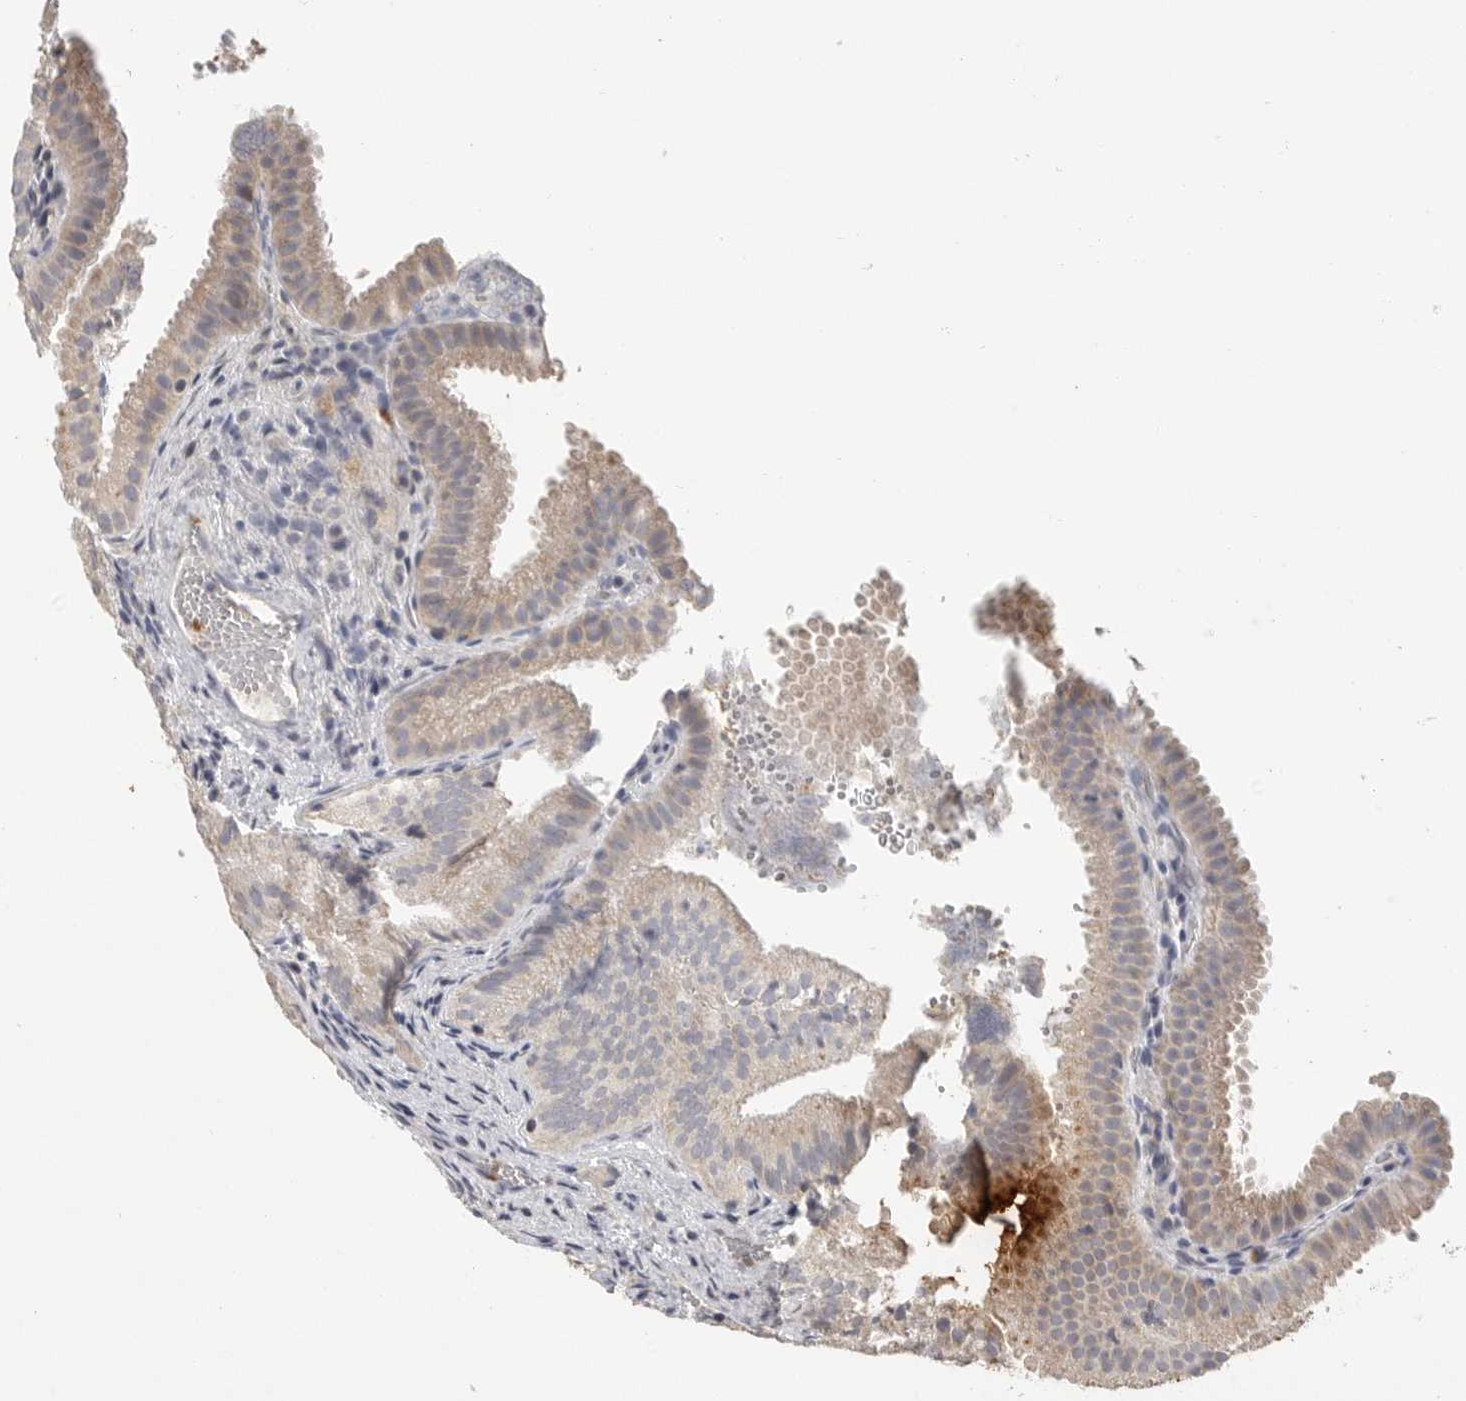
{"staining": {"intensity": "weak", "quantity": "<25%", "location": "cytoplasmic/membranous"}, "tissue": "gallbladder", "cell_type": "Glandular cells", "image_type": "normal", "snomed": [{"axis": "morphology", "description": "Normal tissue, NOS"}, {"axis": "topography", "description": "Gallbladder"}], "caption": "Histopathology image shows no significant protein expression in glandular cells of benign gallbladder.", "gene": "LTBR", "patient": {"sex": "female", "age": 30}}